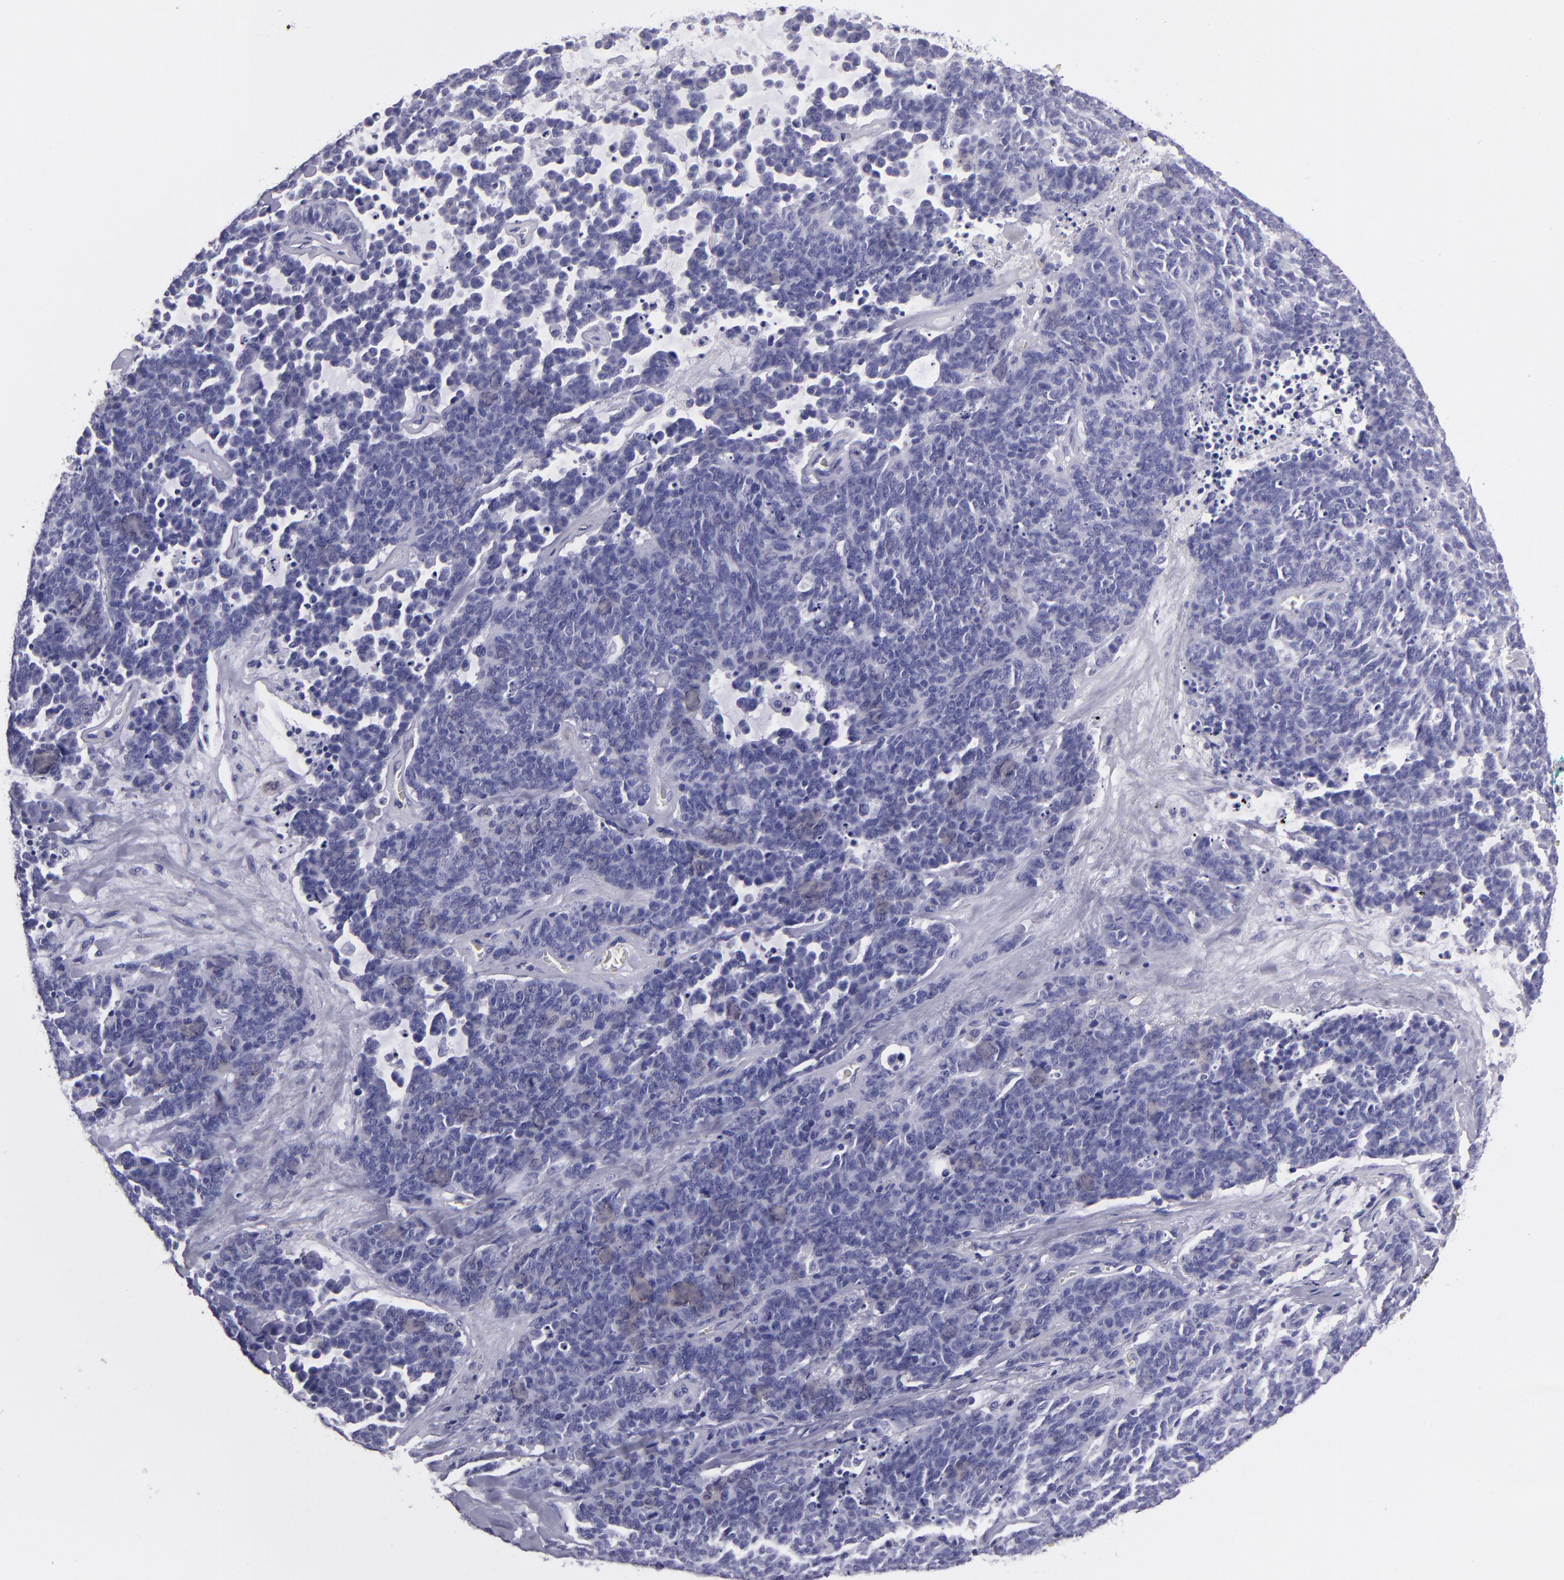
{"staining": {"intensity": "negative", "quantity": "none", "location": "none"}, "tissue": "lung cancer", "cell_type": "Tumor cells", "image_type": "cancer", "snomed": [{"axis": "morphology", "description": "Neoplasm, malignant, NOS"}, {"axis": "topography", "description": "Lung"}], "caption": "Tumor cells show no significant protein expression in lung neoplasm (malignant).", "gene": "MUC5AC", "patient": {"sex": "female", "age": 58}}